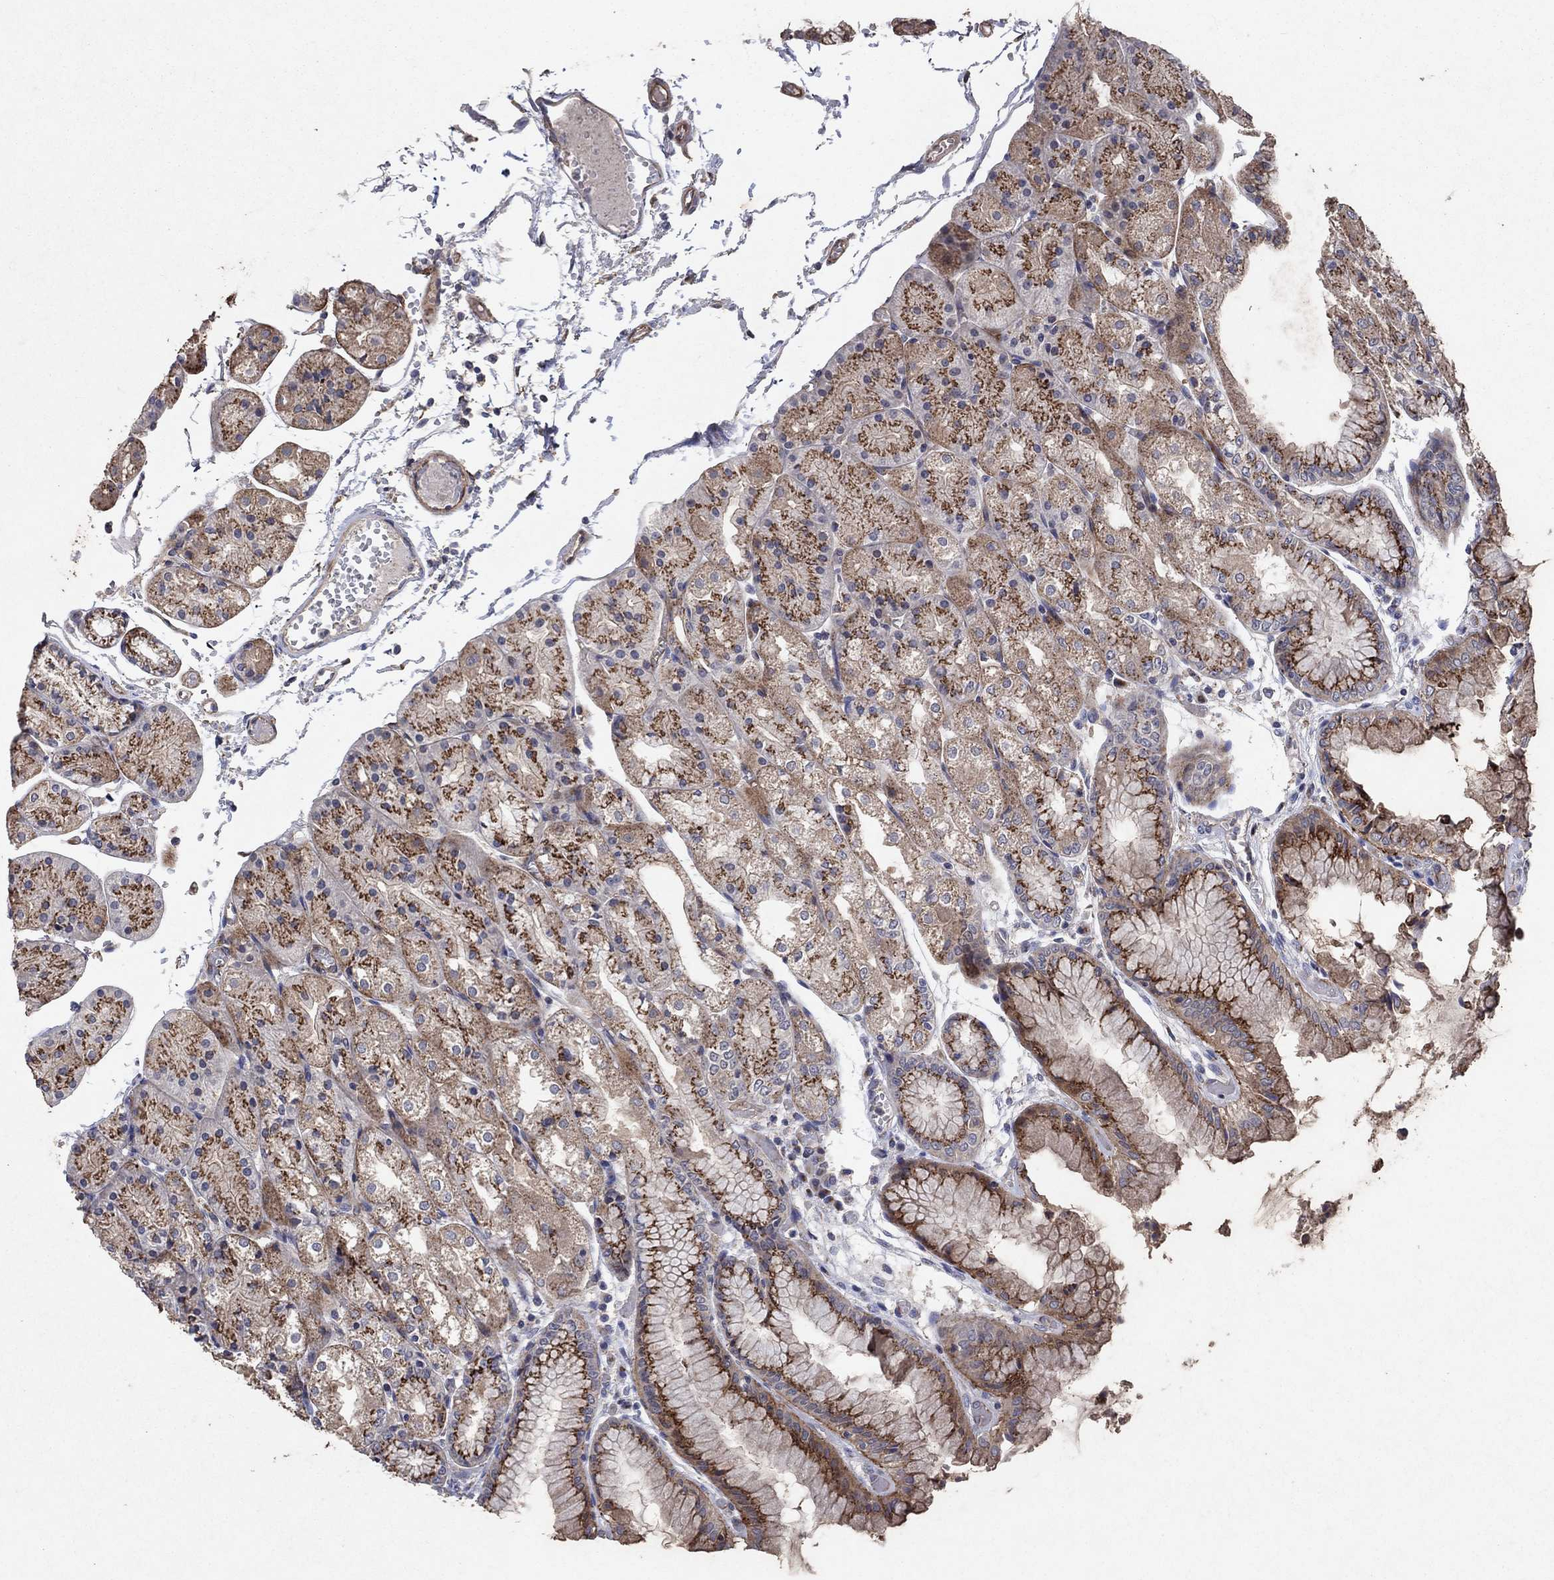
{"staining": {"intensity": "strong", "quantity": "25%-75%", "location": "cytoplasmic/membranous"}, "tissue": "stomach", "cell_type": "Glandular cells", "image_type": "normal", "snomed": [{"axis": "morphology", "description": "Normal tissue, NOS"}, {"axis": "topography", "description": "Stomach, upper"}], "caption": "A high amount of strong cytoplasmic/membranous staining is identified in about 25%-75% of glandular cells in normal stomach. Using DAB (brown) and hematoxylin (blue) stains, captured at high magnification using brightfield microscopy.", "gene": "FRG1", "patient": {"sex": "male", "age": 72}}